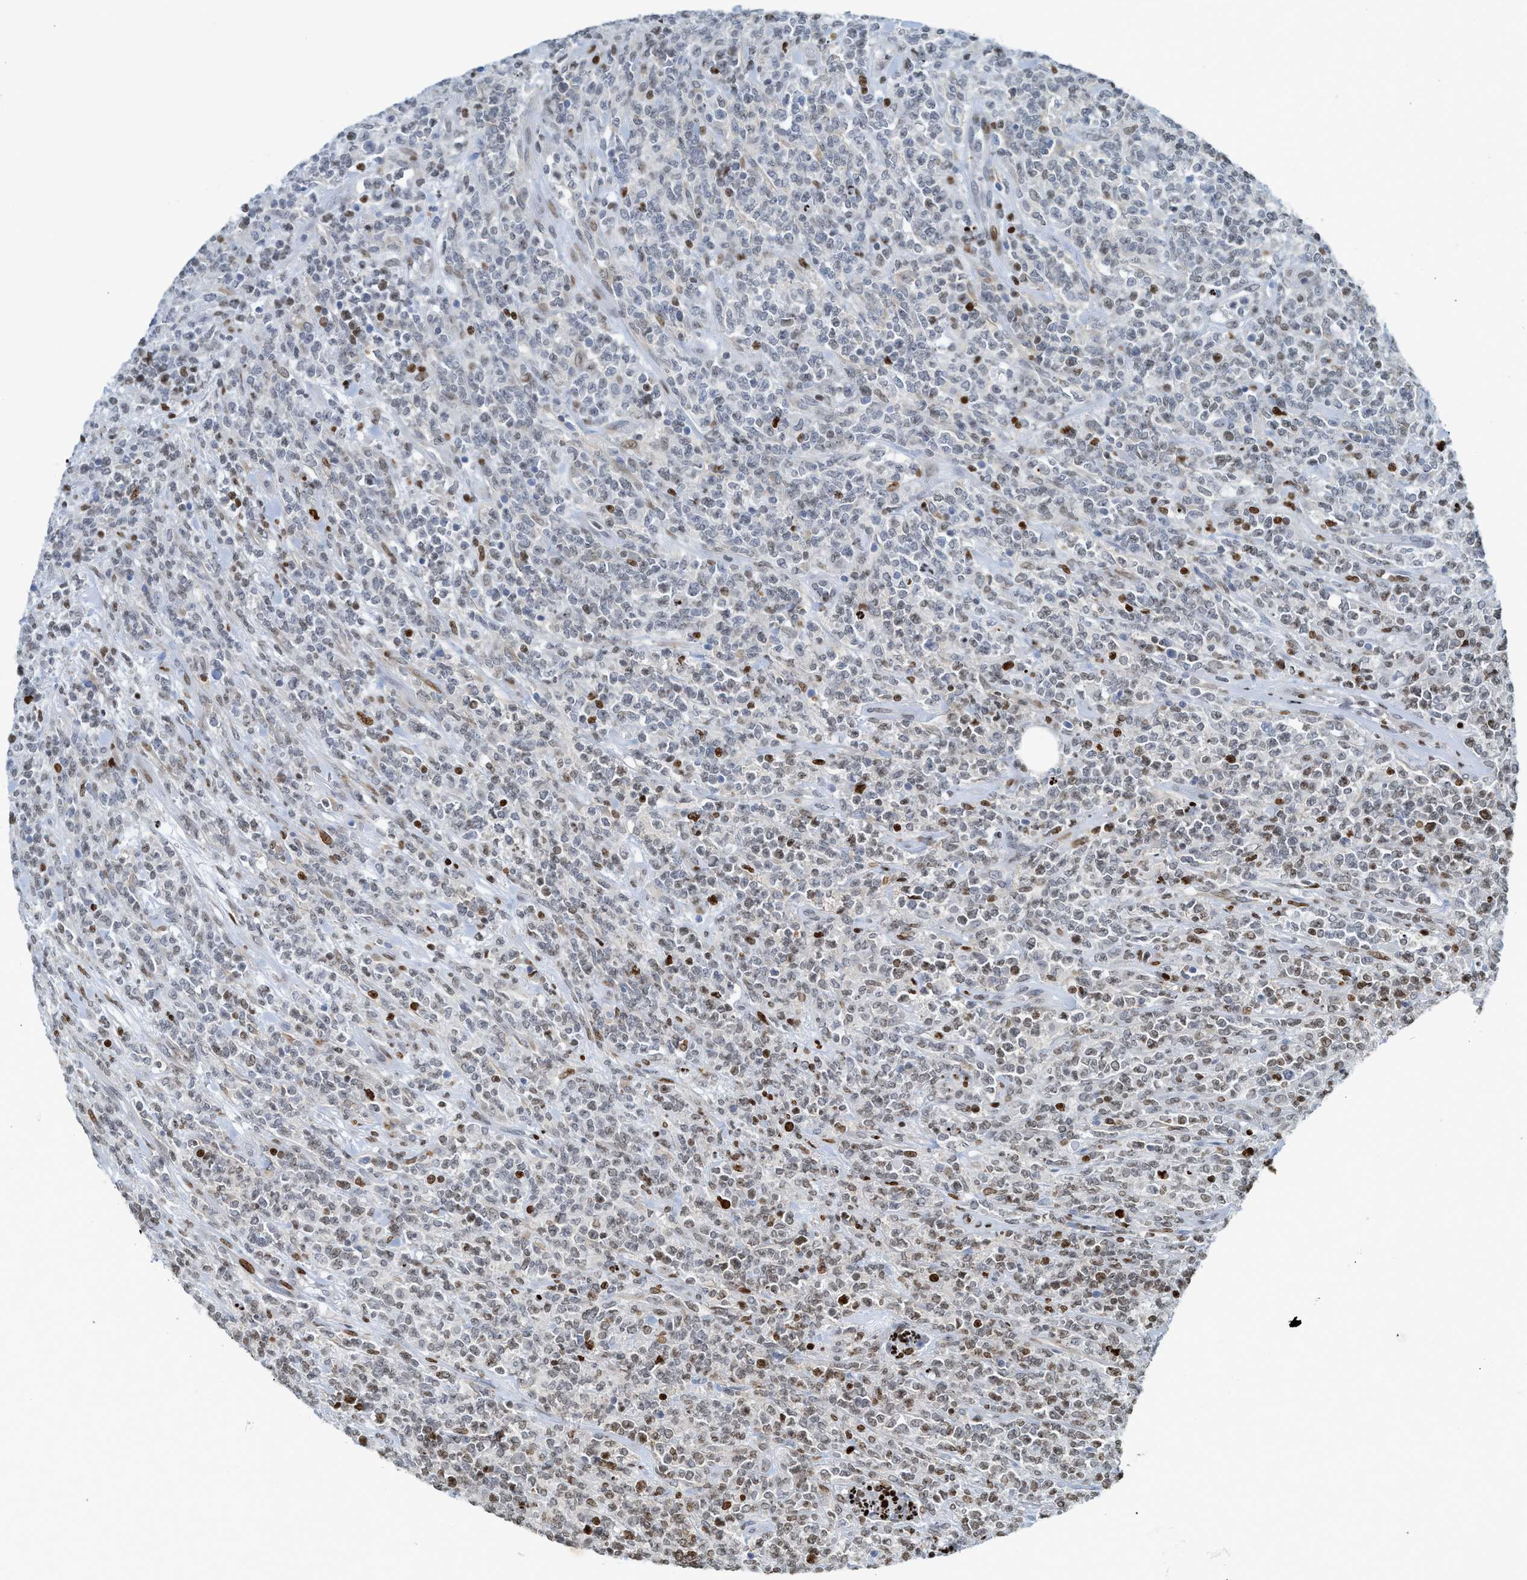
{"staining": {"intensity": "moderate", "quantity": "<25%", "location": "nuclear"}, "tissue": "lymphoma", "cell_type": "Tumor cells", "image_type": "cancer", "snomed": [{"axis": "morphology", "description": "Malignant lymphoma, non-Hodgkin's type, High grade"}, {"axis": "topography", "description": "Soft tissue"}], "caption": "Immunohistochemistry micrograph of neoplastic tissue: human lymphoma stained using immunohistochemistry reveals low levels of moderate protein expression localized specifically in the nuclear of tumor cells, appearing as a nuclear brown color.", "gene": "SH3D19", "patient": {"sex": "male", "age": 18}}